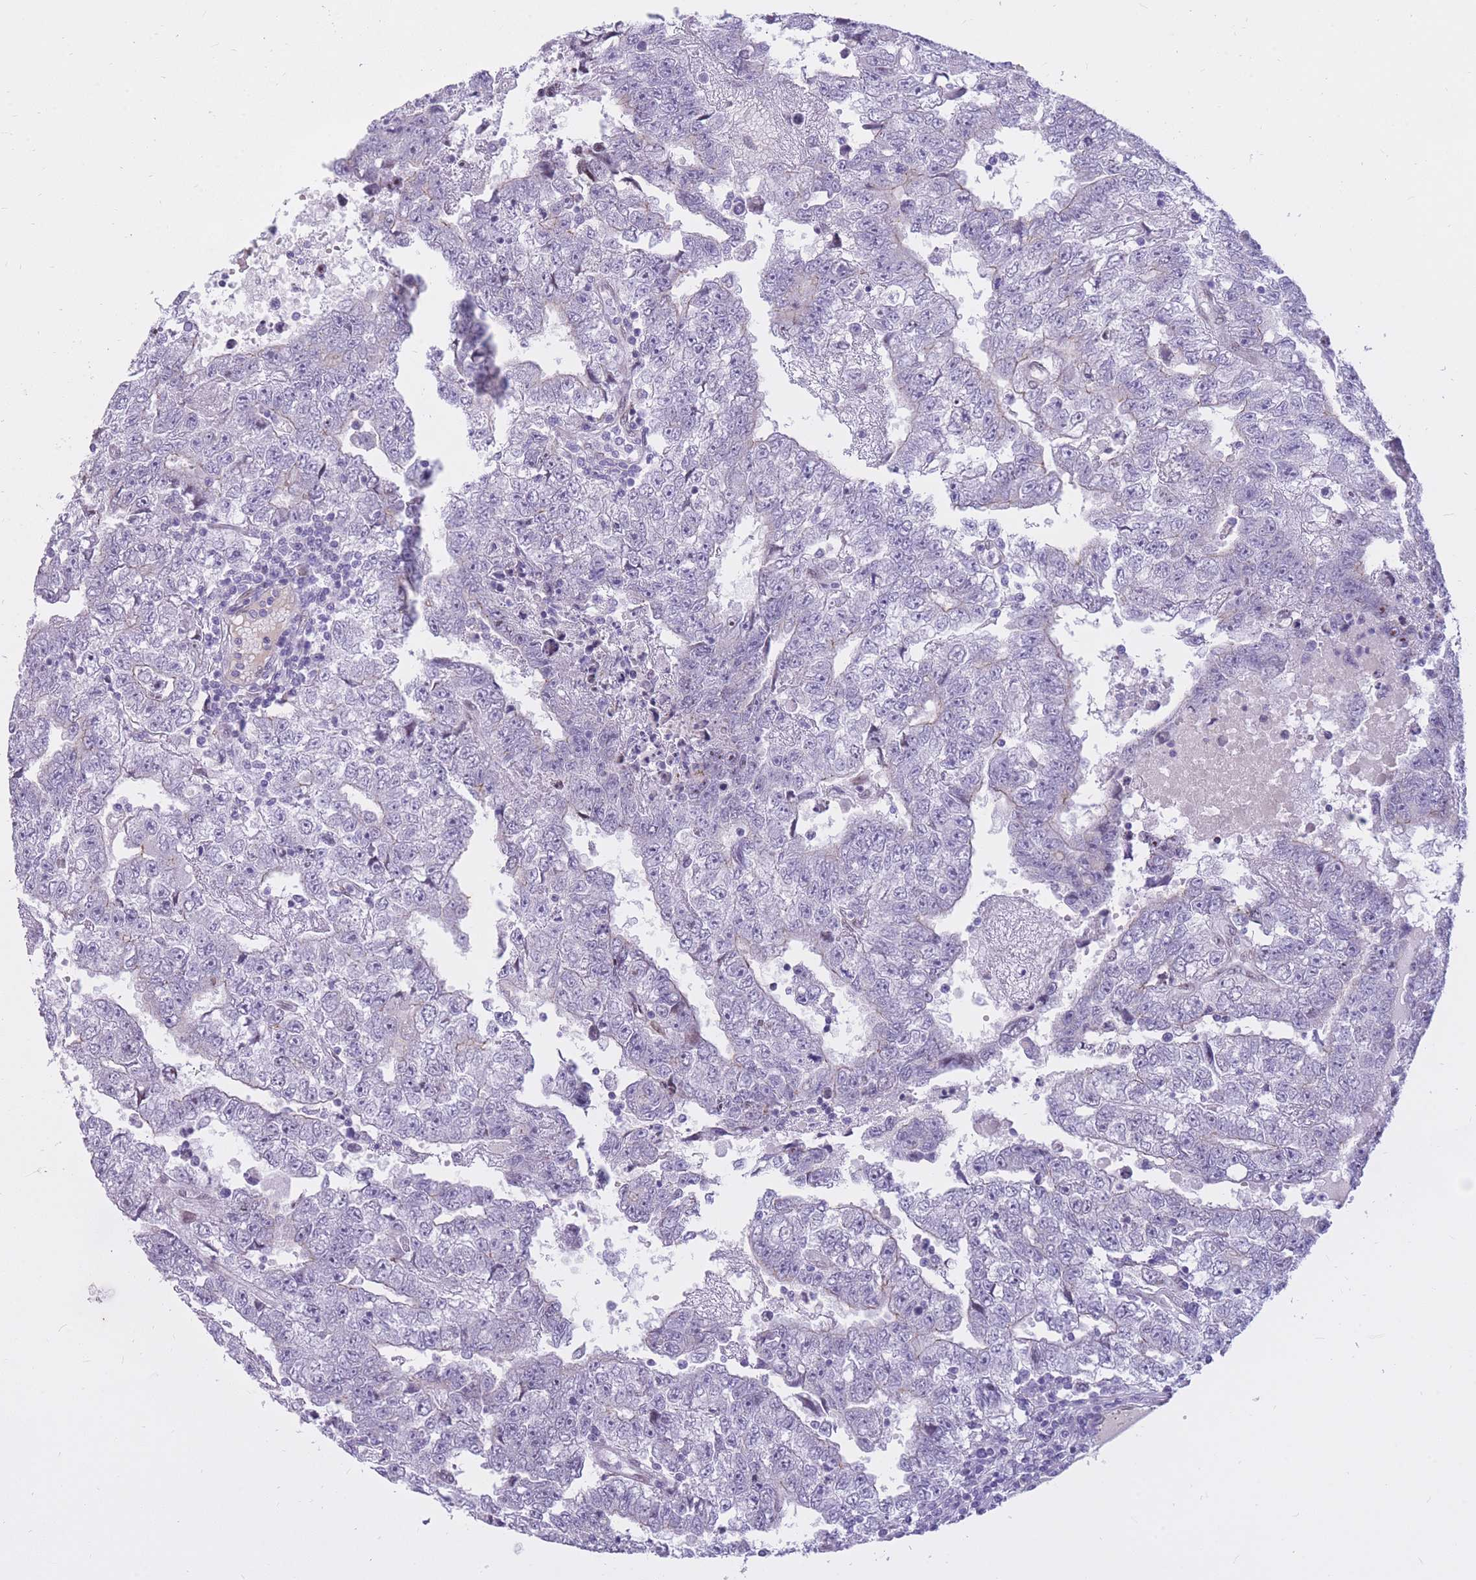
{"staining": {"intensity": "negative", "quantity": "none", "location": "none"}, "tissue": "testis cancer", "cell_type": "Tumor cells", "image_type": "cancer", "snomed": [{"axis": "morphology", "description": "Carcinoma, Embryonal, NOS"}, {"axis": "topography", "description": "Testis"}], "caption": "High magnification brightfield microscopy of embryonal carcinoma (testis) stained with DAB (brown) and counterstained with hematoxylin (blue): tumor cells show no significant expression. (Stains: DAB (3,3'-diaminobenzidine) immunohistochemistry (IHC) with hematoxylin counter stain, Microscopy: brightfield microscopy at high magnification).", "gene": "HOOK2", "patient": {"sex": "male", "age": 25}}